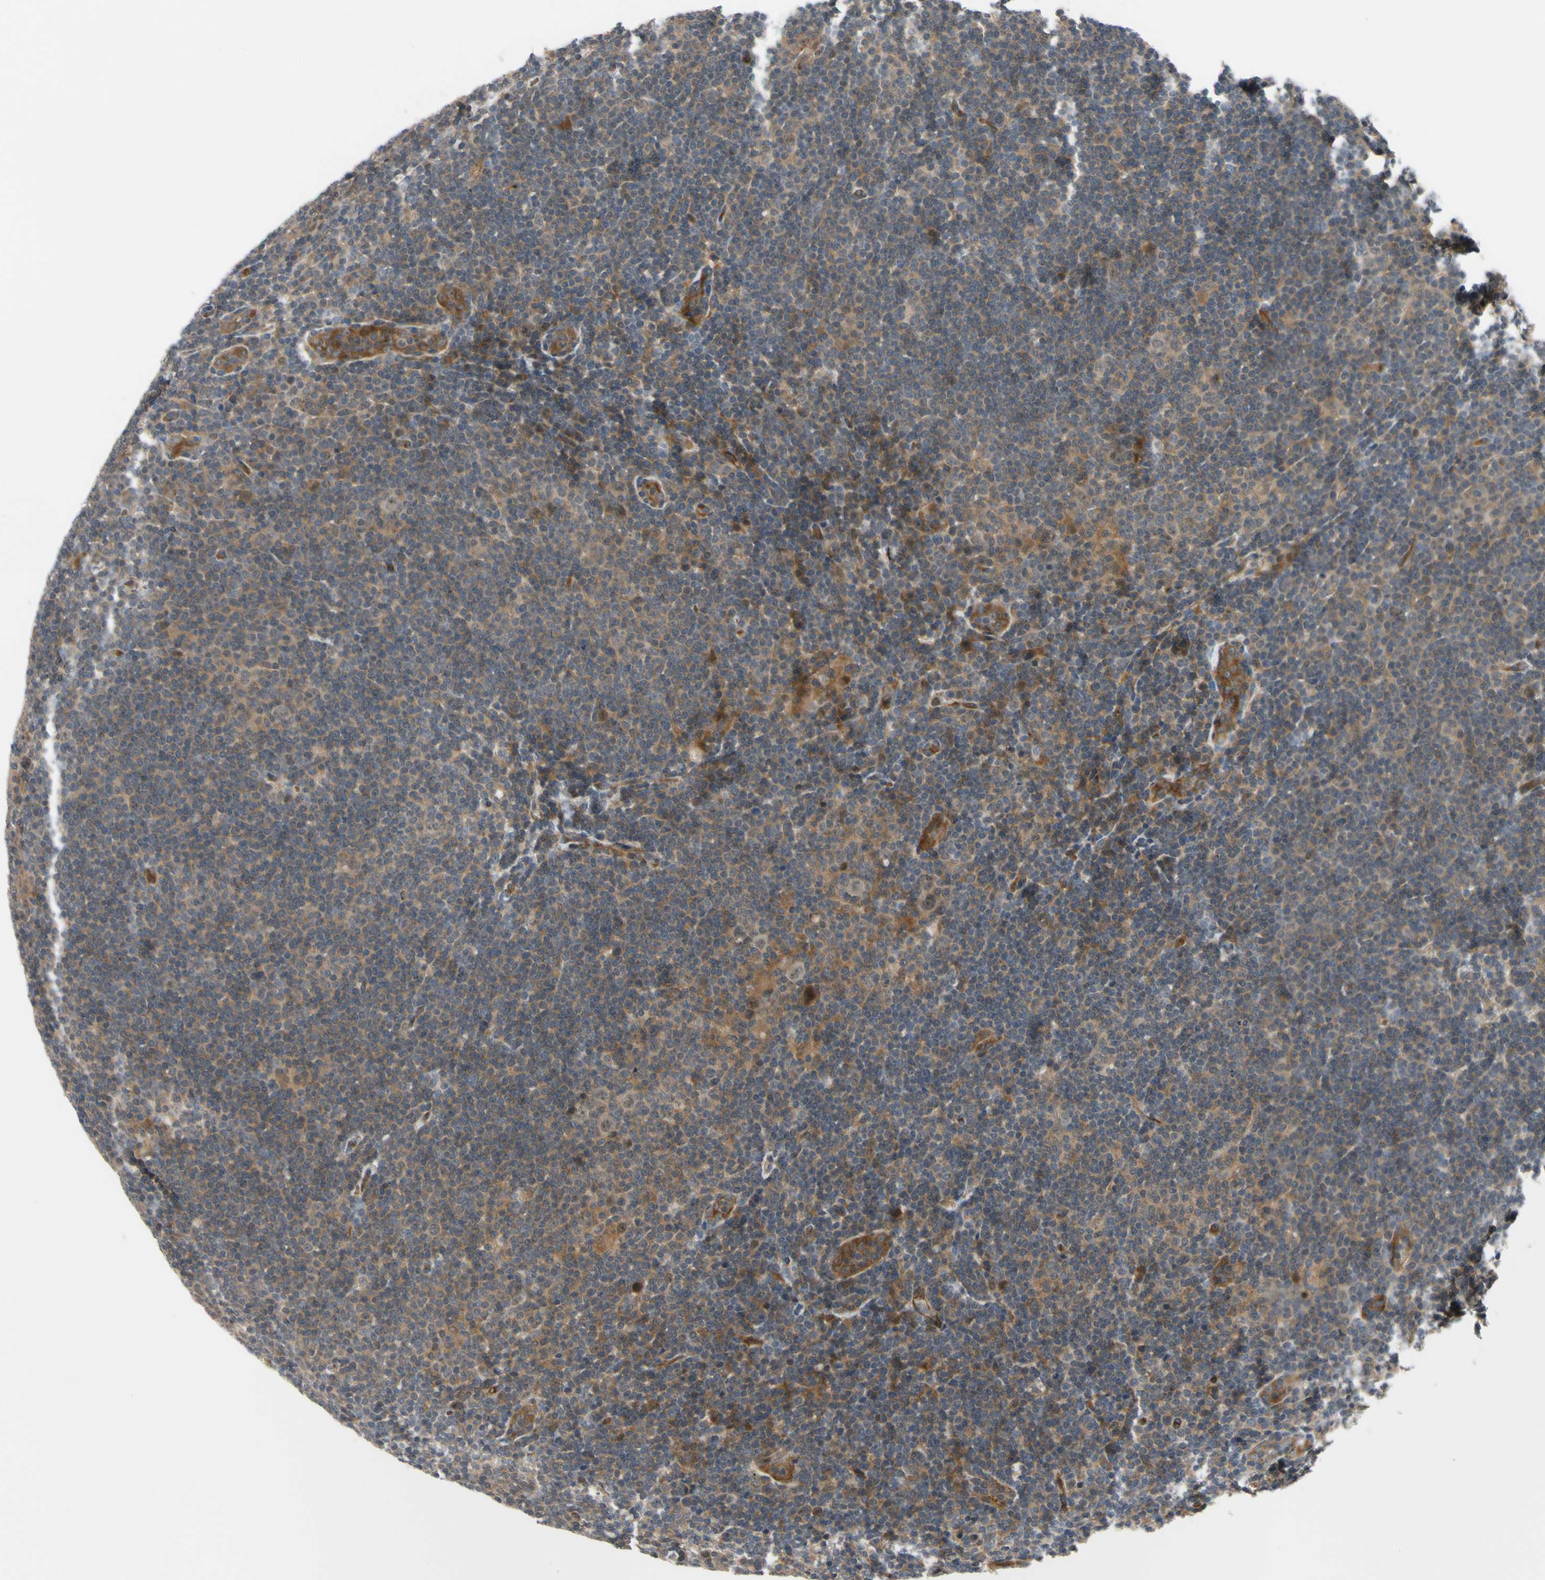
{"staining": {"intensity": "weak", "quantity": "25%-75%", "location": "nuclear"}, "tissue": "lymphoma", "cell_type": "Tumor cells", "image_type": "cancer", "snomed": [{"axis": "morphology", "description": "Hodgkin's disease, NOS"}, {"axis": "topography", "description": "Lymph node"}], "caption": "Immunohistochemistry (DAB) staining of lymphoma shows weak nuclear protein staining in approximately 25%-75% of tumor cells.", "gene": "COMMD9", "patient": {"sex": "female", "age": 57}}